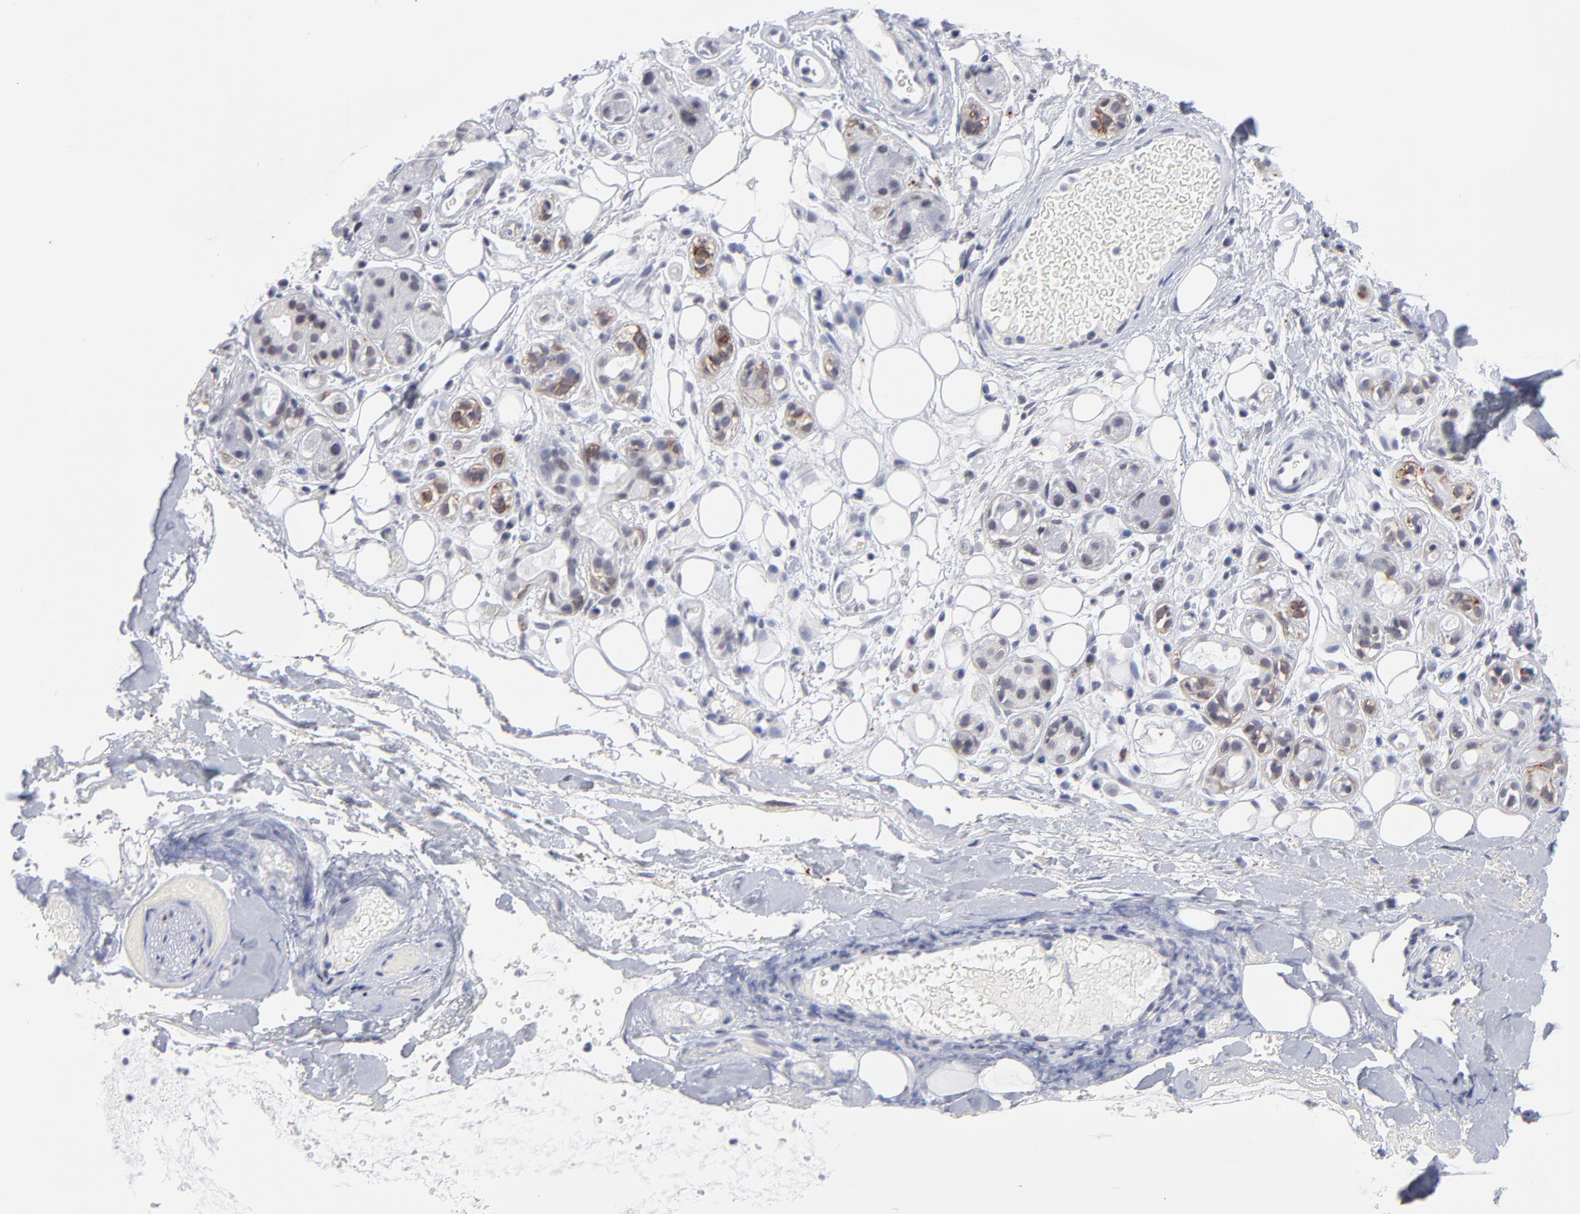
{"staining": {"intensity": "moderate", "quantity": "<25%", "location": "cytoplasmic/membranous"}, "tissue": "salivary gland", "cell_type": "Glandular cells", "image_type": "normal", "snomed": [{"axis": "morphology", "description": "Normal tissue, NOS"}, {"axis": "topography", "description": "Salivary gland"}], "caption": "A brown stain highlights moderate cytoplasmic/membranous expression of a protein in glandular cells of normal salivary gland. (DAB (3,3'-diaminobenzidine) IHC, brown staining for protein, blue staining for nuclei).", "gene": "CCR2", "patient": {"sex": "male", "age": 54}}